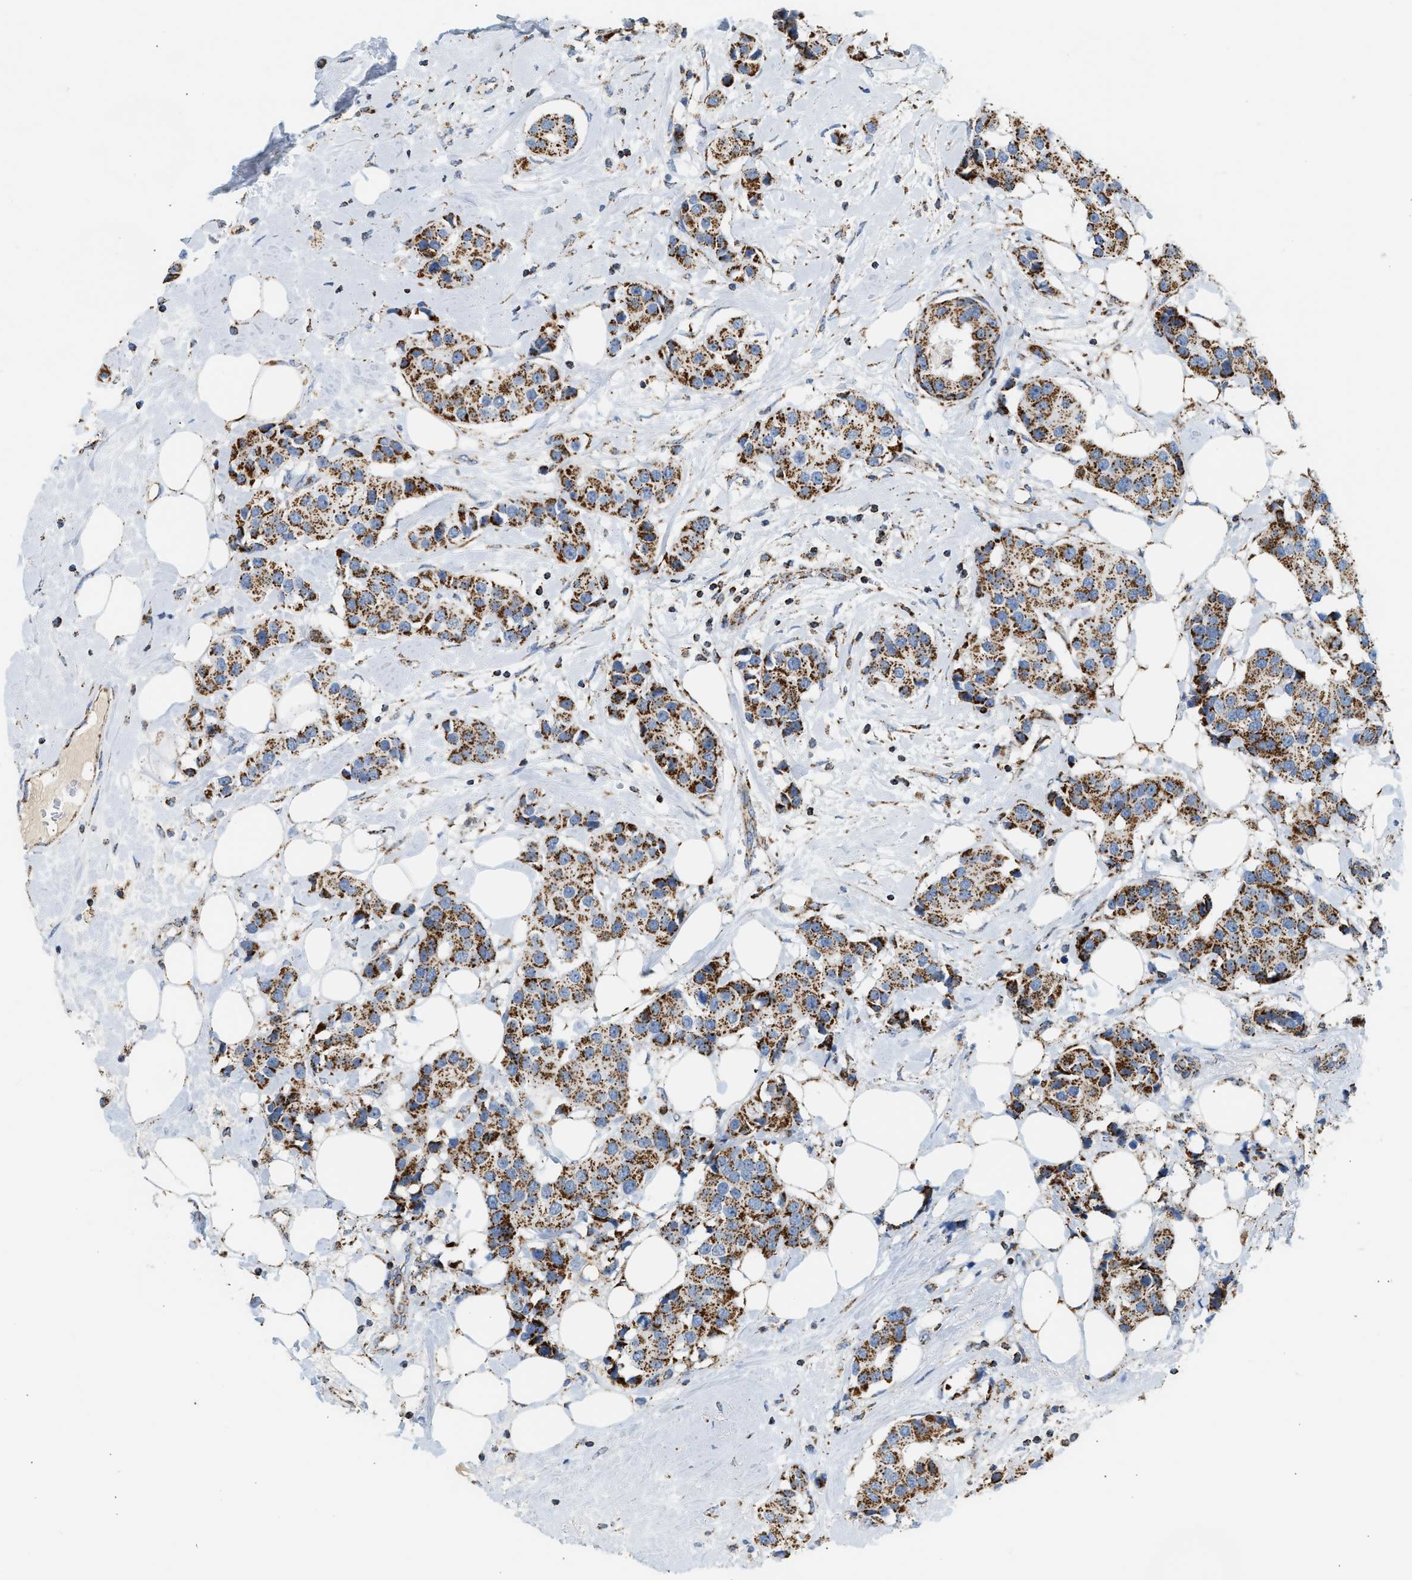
{"staining": {"intensity": "strong", "quantity": ">75%", "location": "cytoplasmic/membranous"}, "tissue": "breast cancer", "cell_type": "Tumor cells", "image_type": "cancer", "snomed": [{"axis": "morphology", "description": "Normal tissue, NOS"}, {"axis": "morphology", "description": "Duct carcinoma"}, {"axis": "topography", "description": "Breast"}], "caption": "DAB immunohistochemical staining of human breast cancer (infiltrating ductal carcinoma) displays strong cytoplasmic/membranous protein positivity in about >75% of tumor cells.", "gene": "OGDH", "patient": {"sex": "female", "age": 39}}